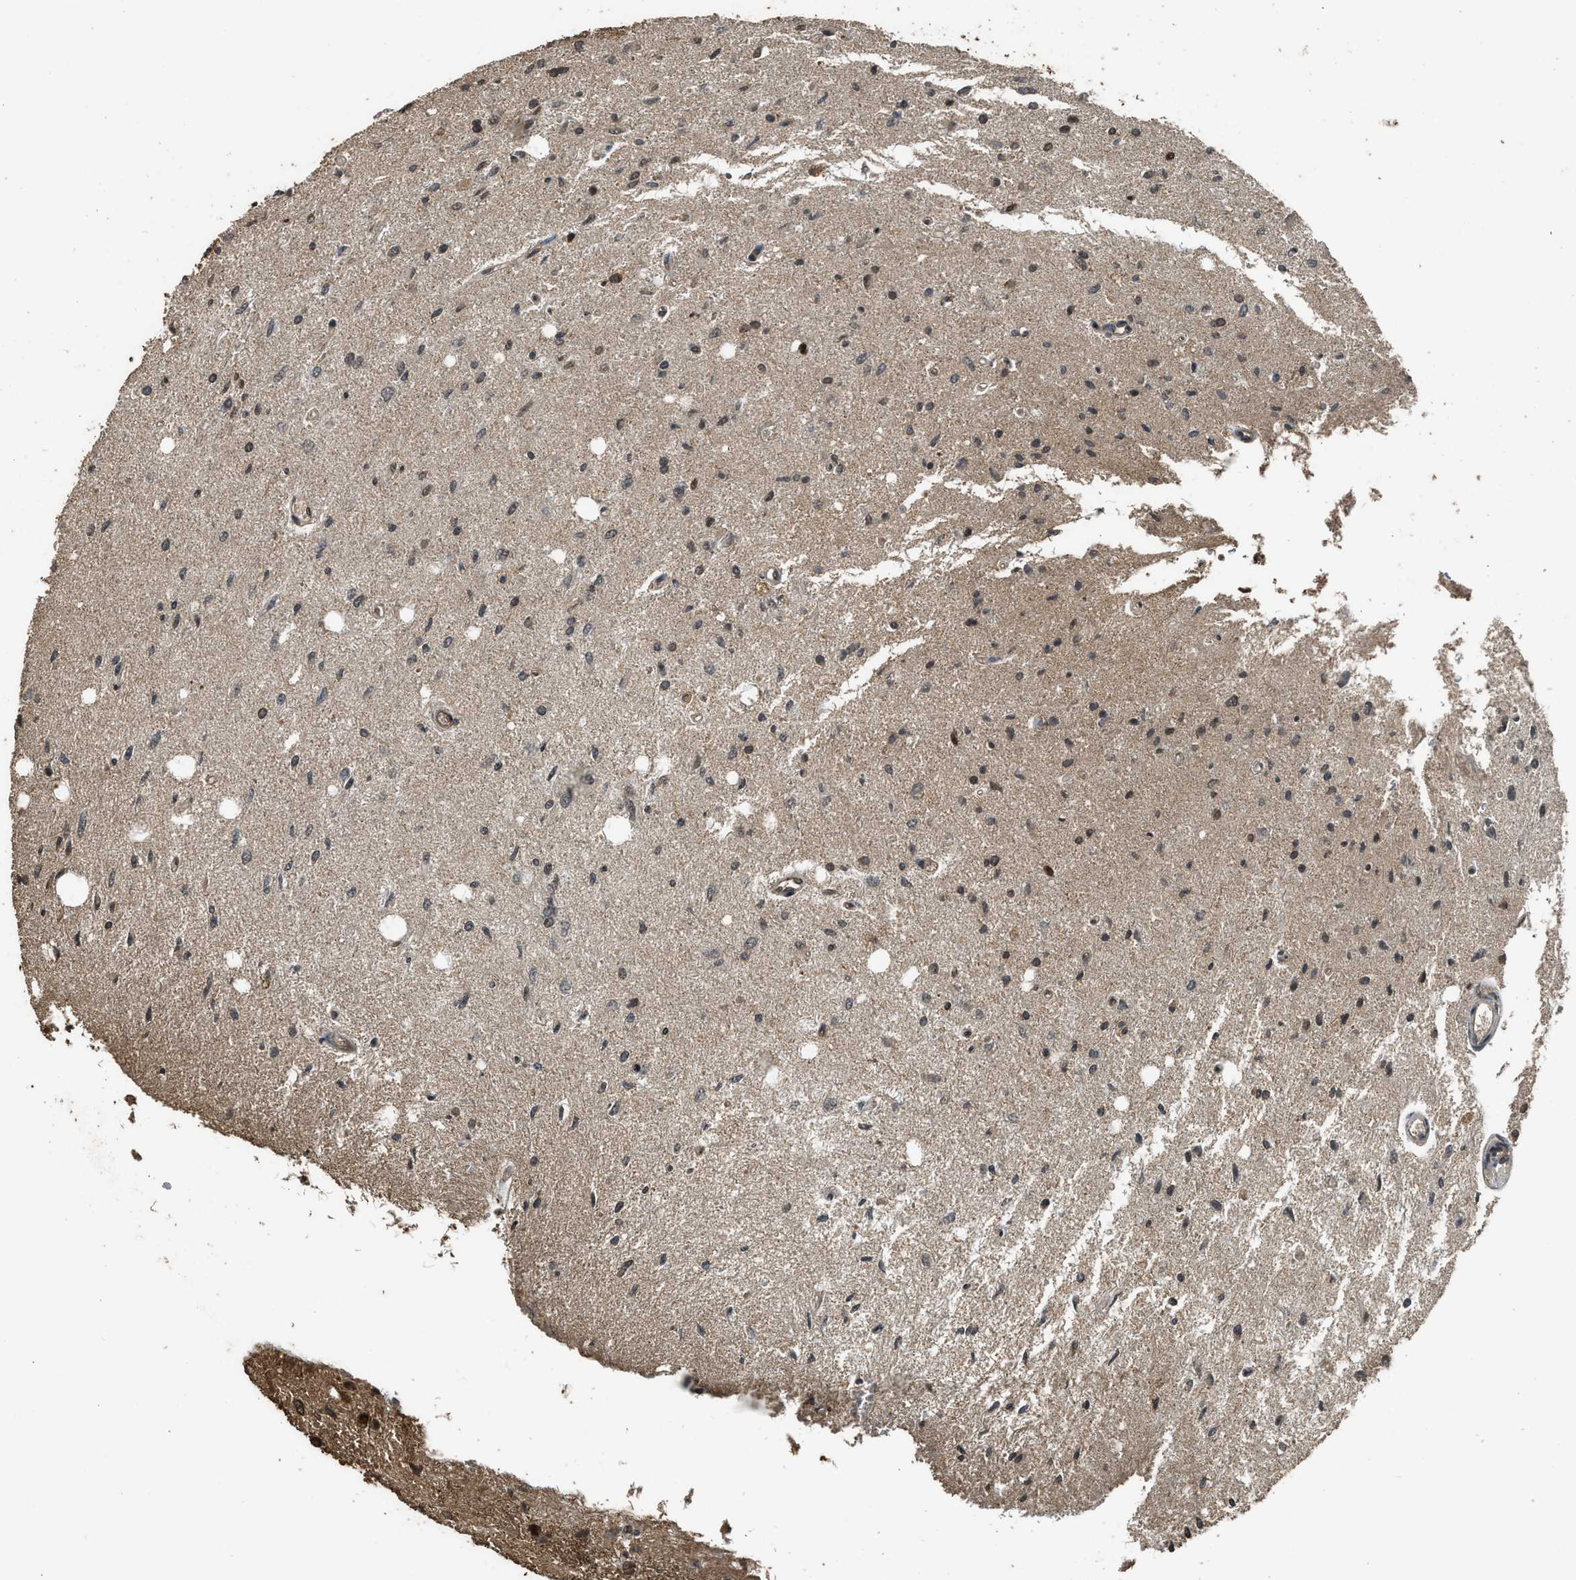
{"staining": {"intensity": "moderate", "quantity": ">75%", "location": "cytoplasmic/membranous,nuclear"}, "tissue": "glioma", "cell_type": "Tumor cells", "image_type": "cancer", "snomed": [{"axis": "morphology", "description": "Glioma, malignant, Low grade"}, {"axis": "topography", "description": "Brain"}], "caption": "Glioma stained with DAB immunohistochemistry reveals medium levels of moderate cytoplasmic/membranous and nuclear positivity in approximately >75% of tumor cells. The staining was performed using DAB to visualize the protein expression in brown, while the nuclei were stained in blue with hematoxylin (Magnification: 20x).", "gene": "MYBL2", "patient": {"sex": "male", "age": 77}}